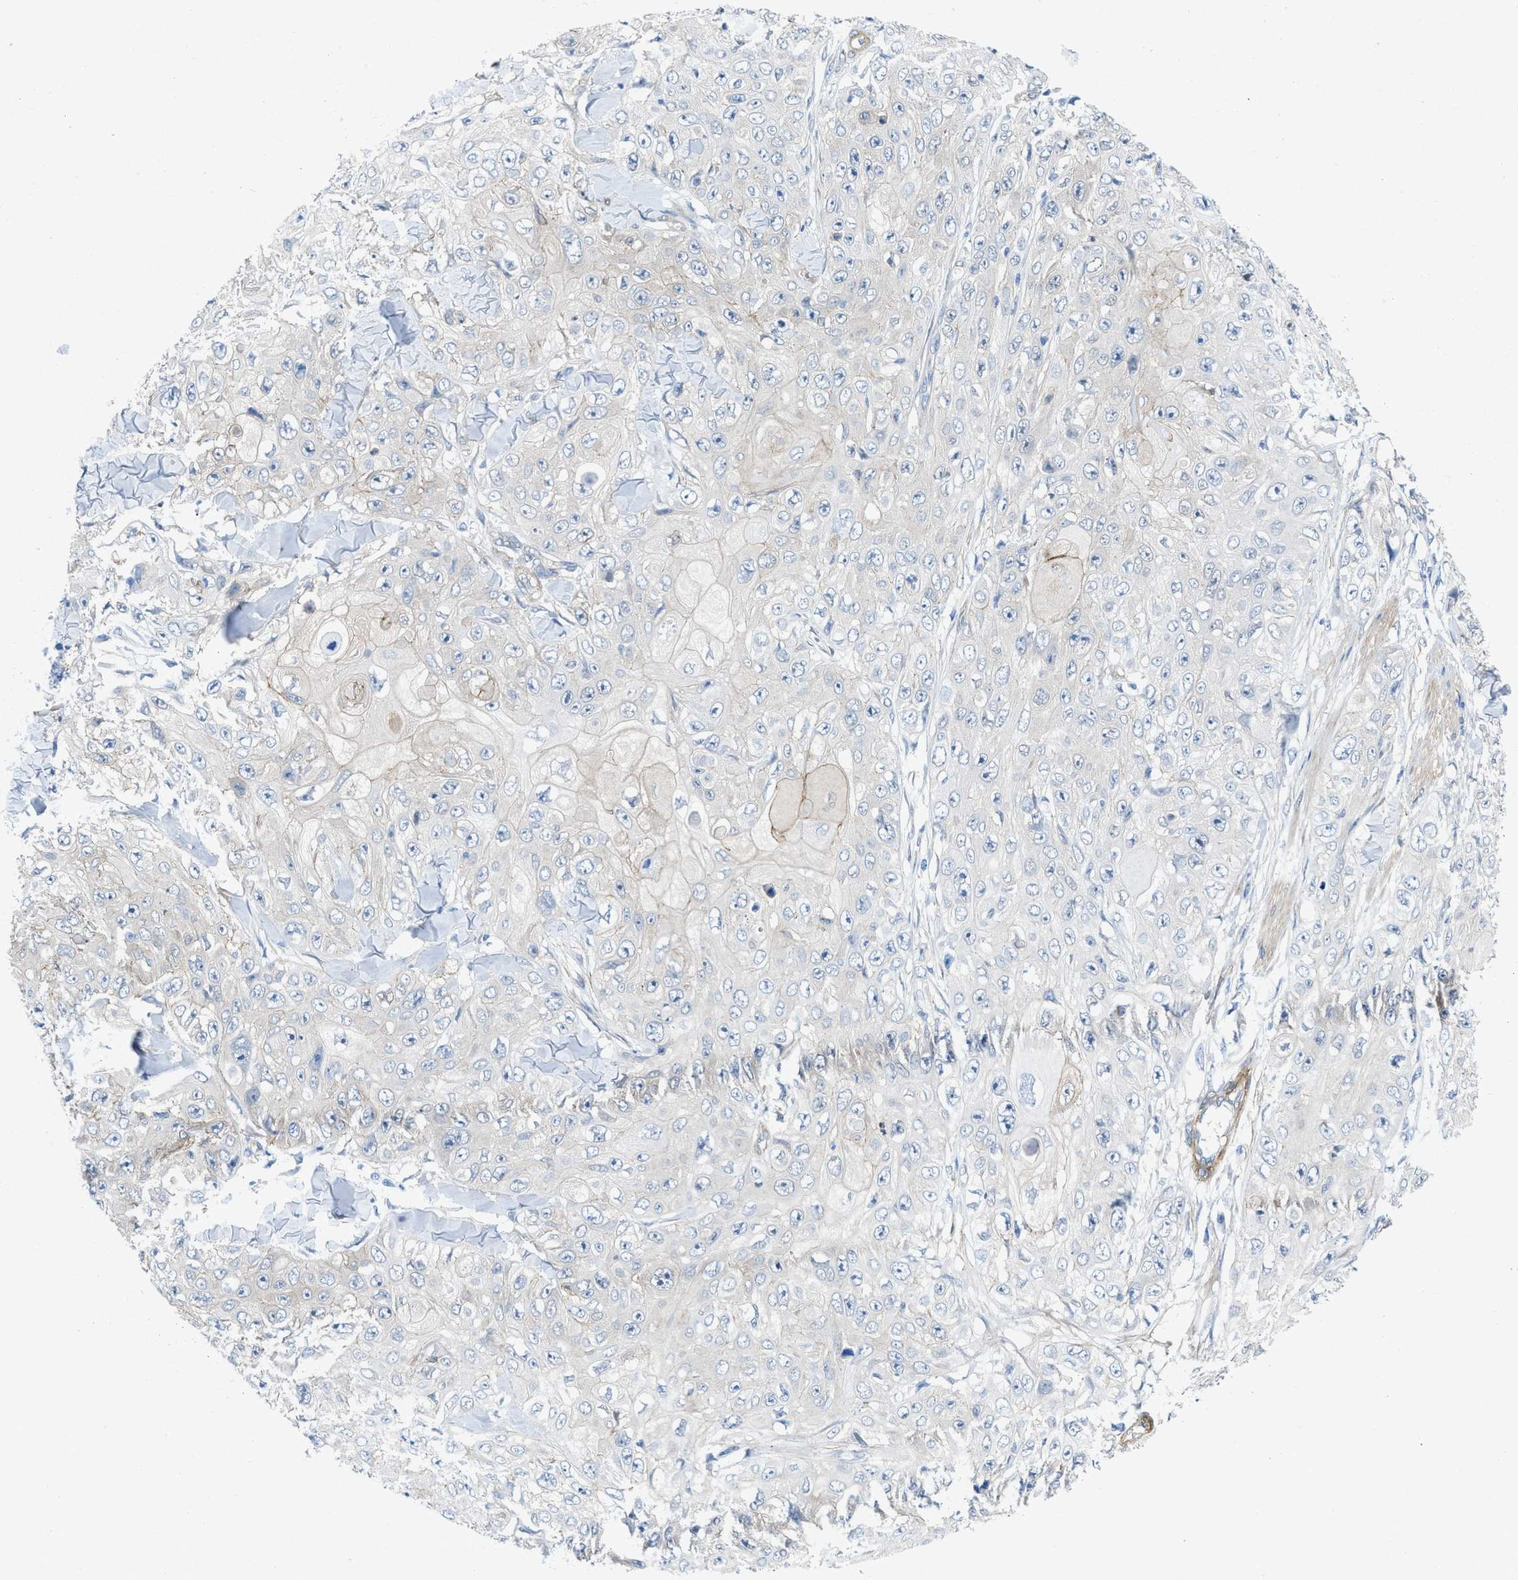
{"staining": {"intensity": "negative", "quantity": "none", "location": "none"}, "tissue": "skin cancer", "cell_type": "Tumor cells", "image_type": "cancer", "snomed": [{"axis": "morphology", "description": "Squamous cell carcinoma, NOS"}, {"axis": "topography", "description": "Skin"}], "caption": "Squamous cell carcinoma (skin) was stained to show a protein in brown. There is no significant expression in tumor cells.", "gene": "PDLIM5", "patient": {"sex": "male", "age": 86}}